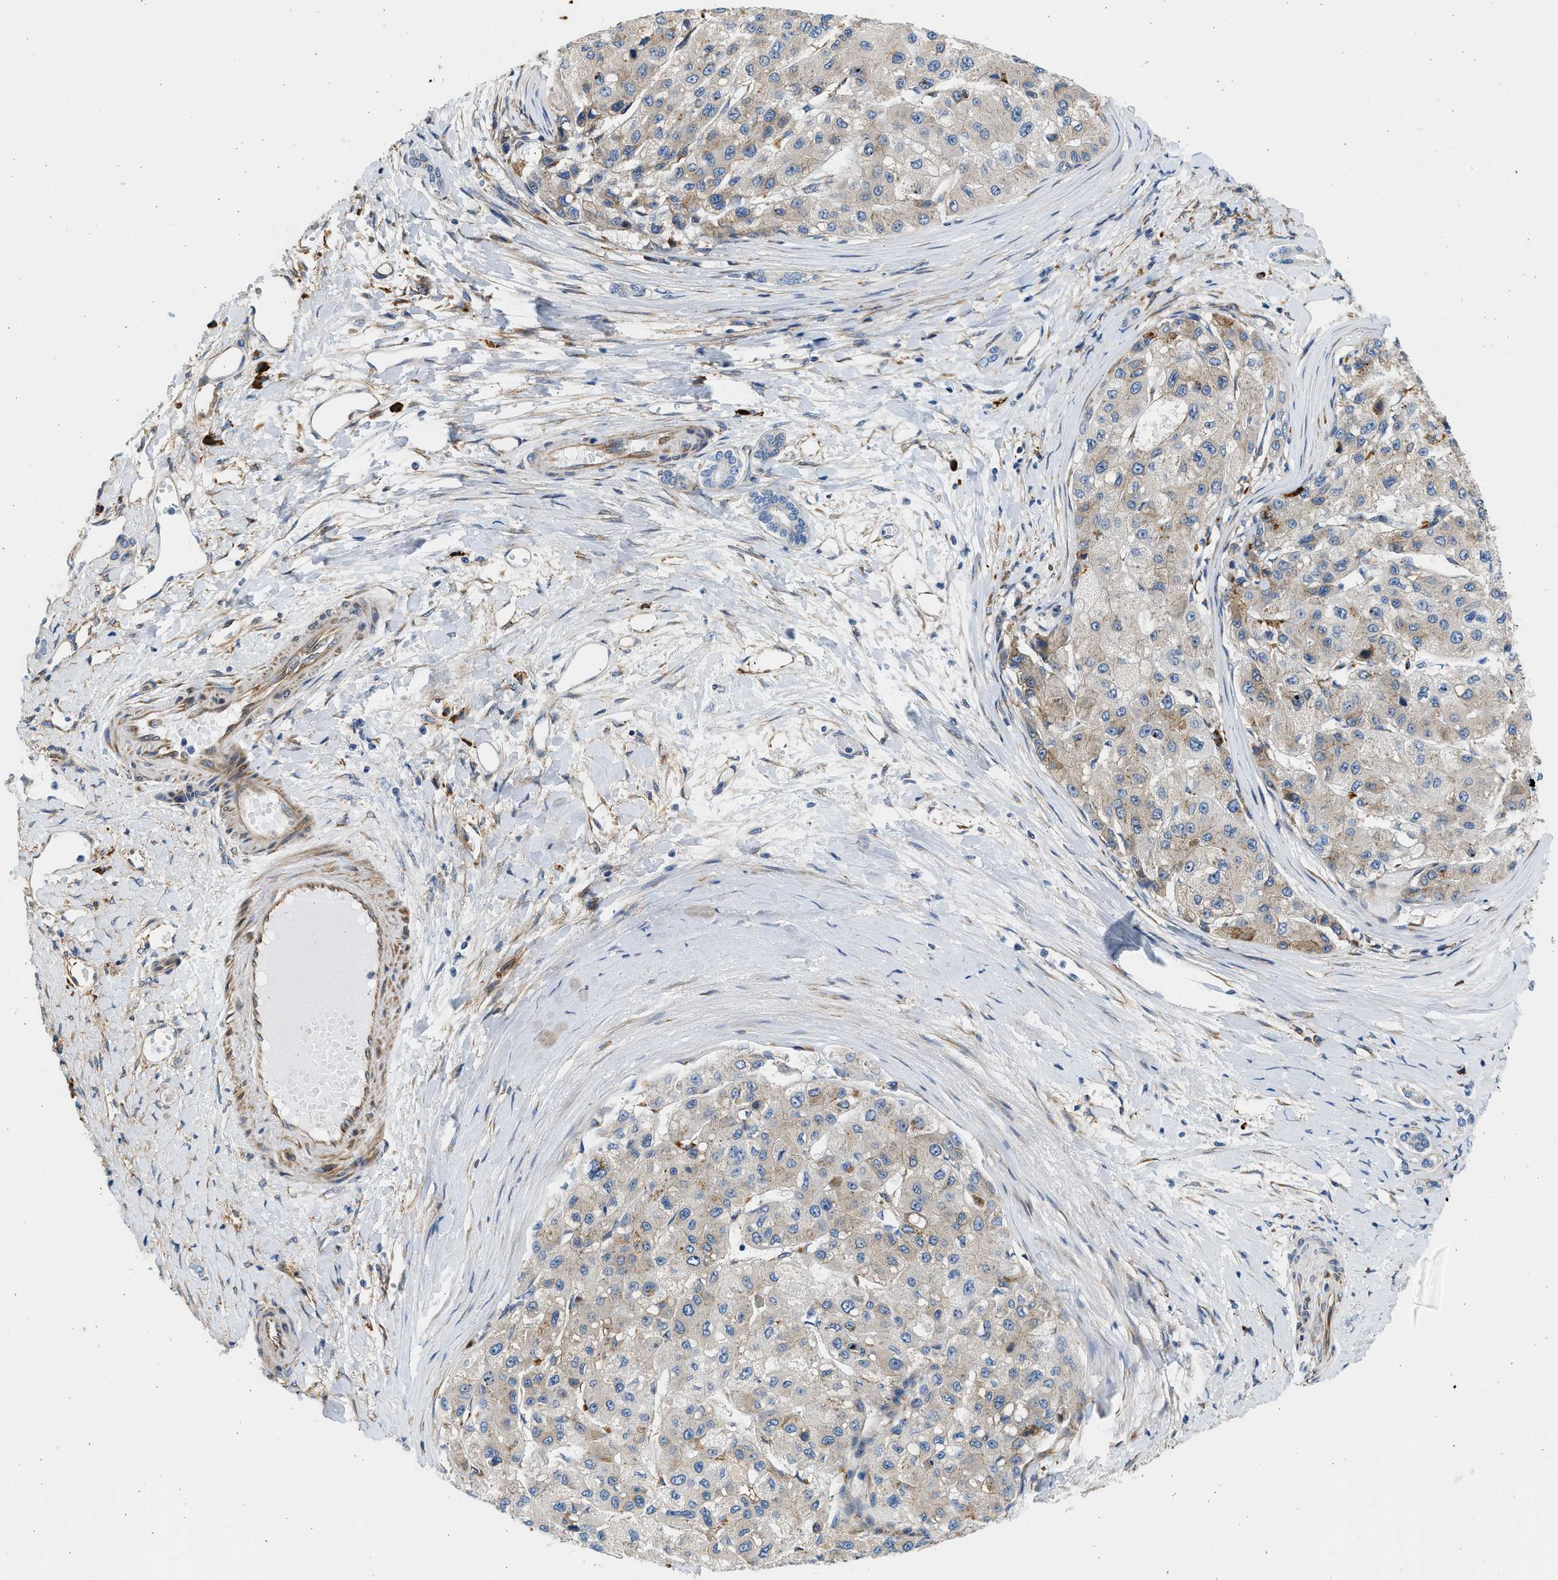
{"staining": {"intensity": "weak", "quantity": "<25%", "location": "cytoplasmic/membranous"}, "tissue": "liver cancer", "cell_type": "Tumor cells", "image_type": "cancer", "snomed": [{"axis": "morphology", "description": "Carcinoma, Hepatocellular, NOS"}, {"axis": "topography", "description": "Liver"}], "caption": "This photomicrograph is of liver cancer stained with immunohistochemistry to label a protein in brown with the nuclei are counter-stained blue. There is no staining in tumor cells.", "gene": "CNTN6", "patient": {"sex": "male", "age": 80}}